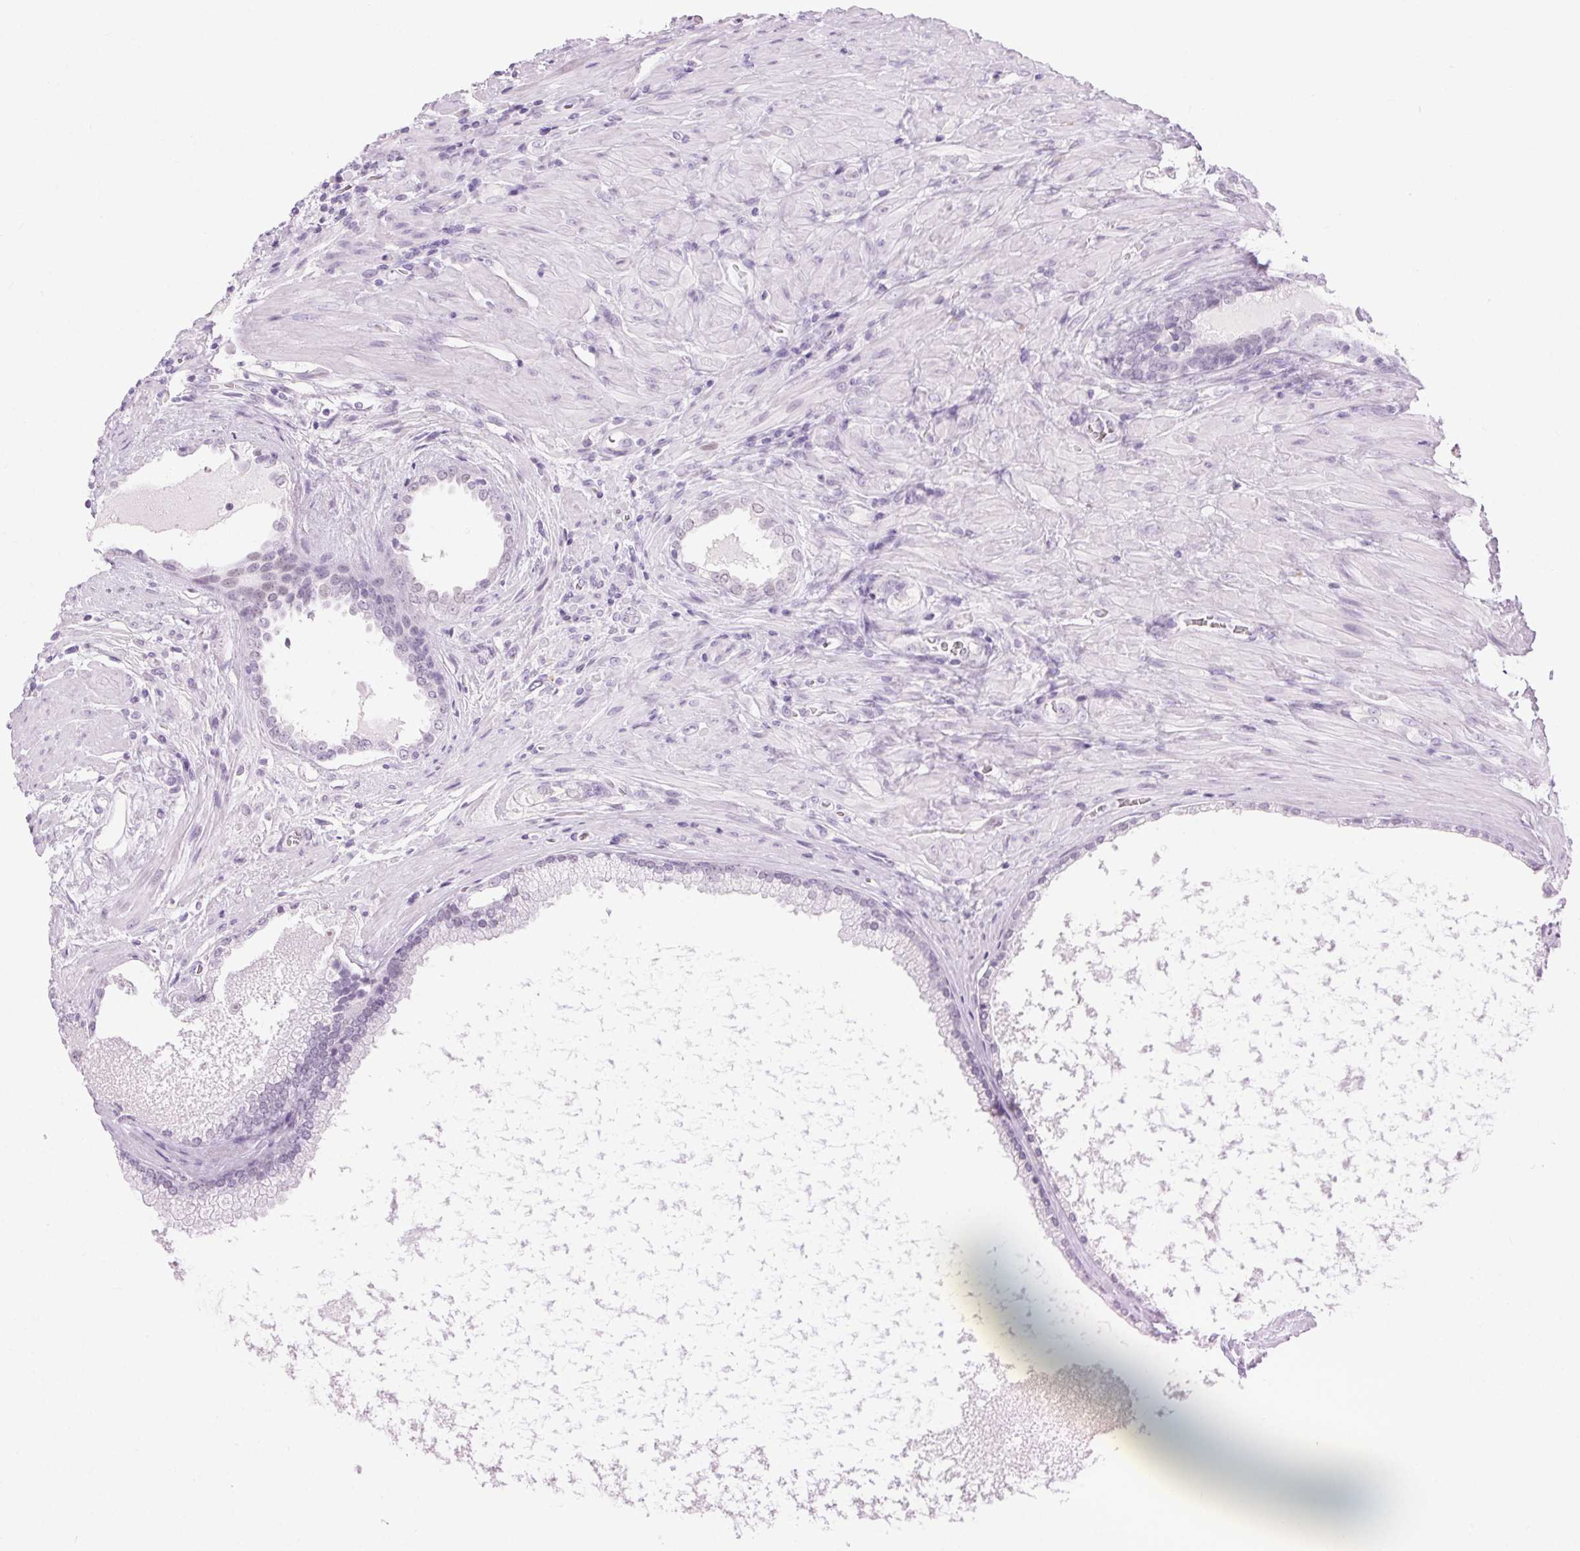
{"staining": {"intensity": "negative", "quantity": "none", "location": "none"}, "tissue": "prostate cancer", "cell_type": "Tumor cells", "image_type": "cancer", "snomed": [{"axis": "morphology", "description": "Adenocarcinoma, High grade"}, {"axis": "topography", "description": "Prostate"}], "caption": "IHC micrograph of human adenocarcinoma (high-grade) (prostate) stained for a protein (brown), which shows no staining in tumor cells. Brightfield microscopy of immunohistochemistry stained with DAB (brown) and hematoxylin (blue), captured at high magnification.", "gene": "BEND2", "patient": {"sex": "male", "age": 73}}